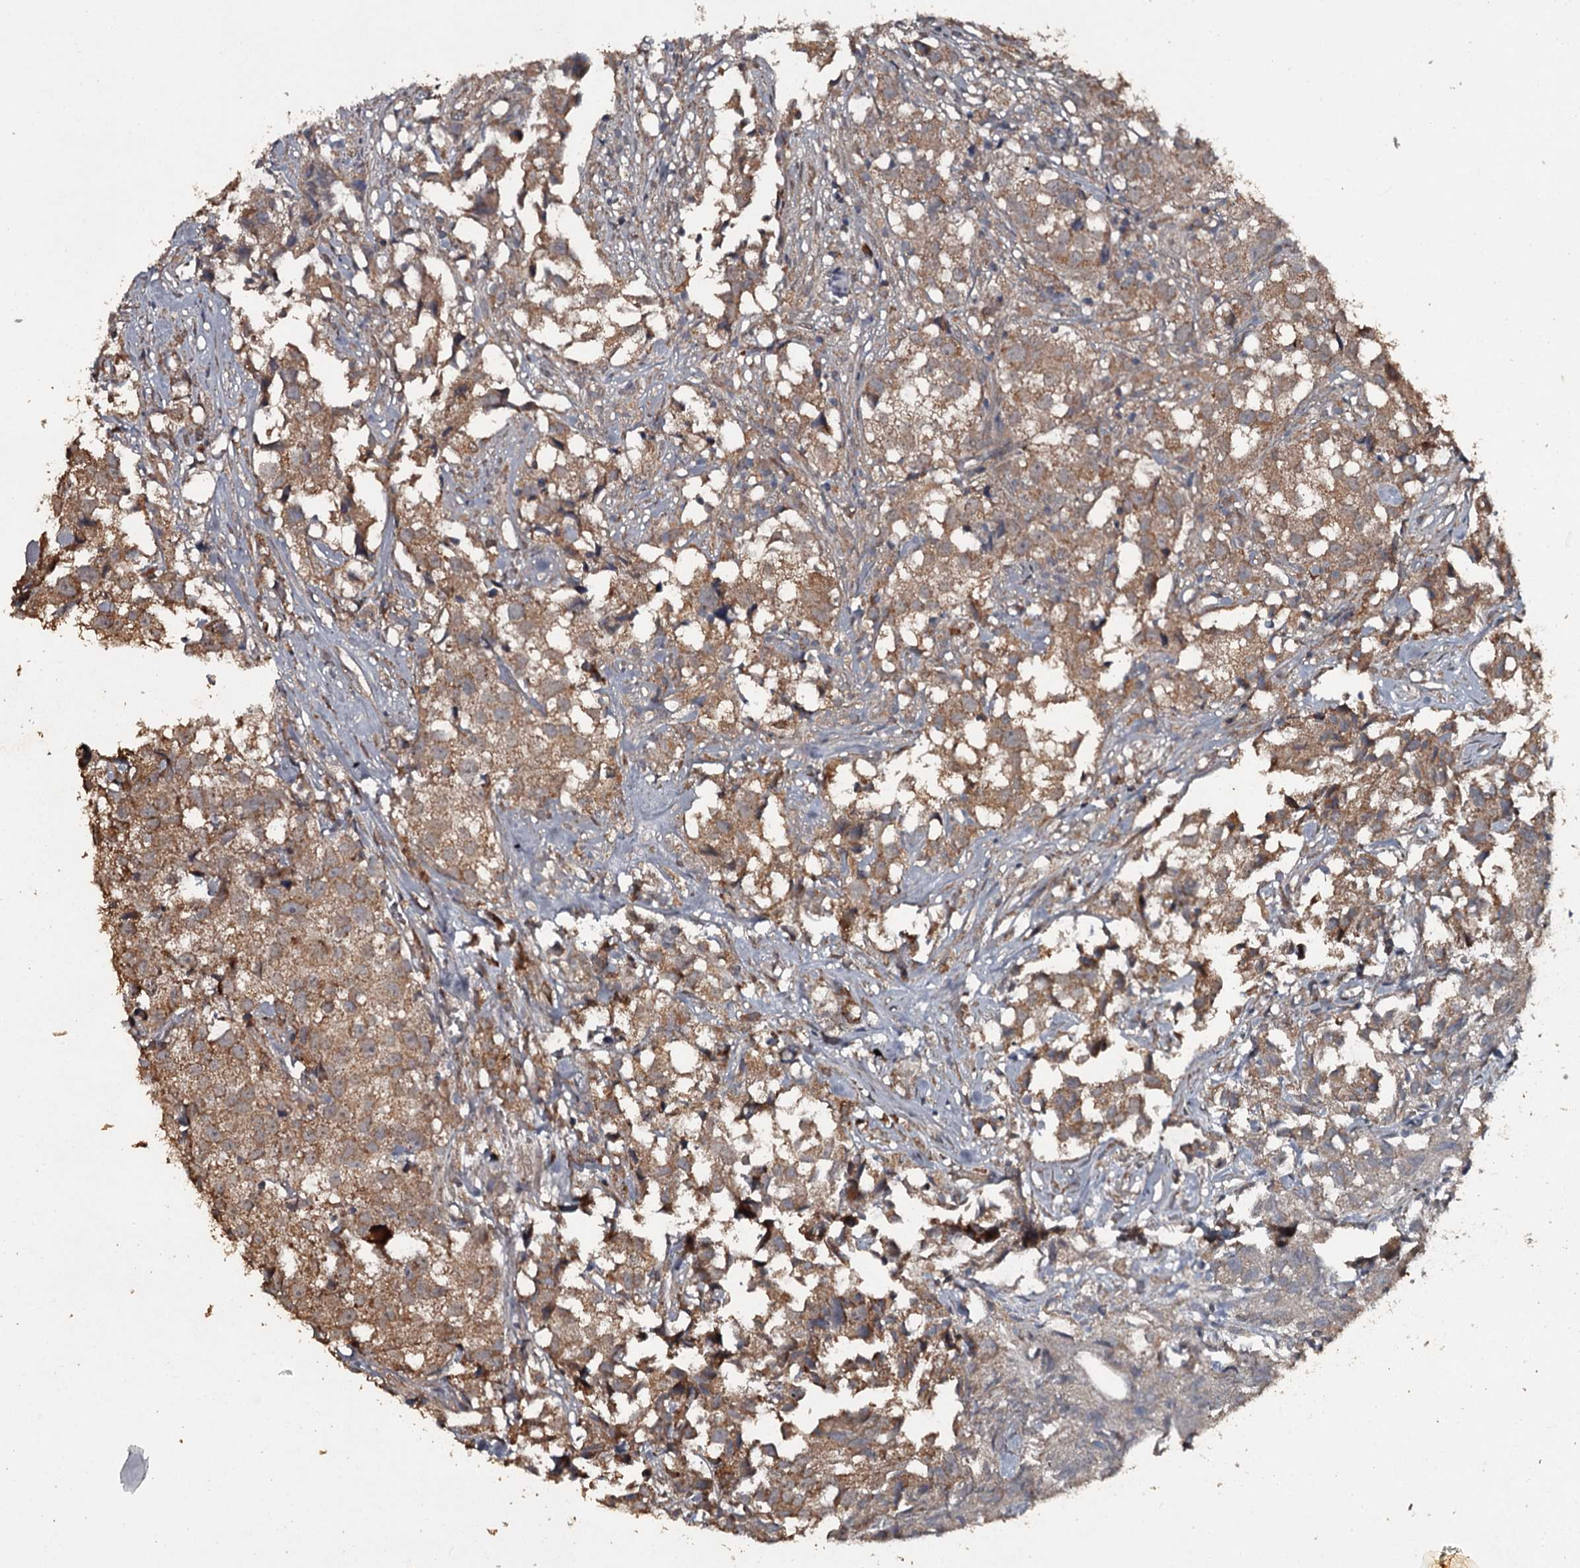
{"staining": {"intensity": "moderate", "quantity": ">75%", "location": "cytoplasmic/membranous"}, "tissue": "urothelial cancer", "cell_type": "Tumor cells", "image_type": "cancer", "snomed": [{"axis": "morphology", "description": "Urothelial carcinoma, High grade"}, {"axis": "topography", "description": "Urinary bladder"}], "caption": "Human urothelial carcinoma (high-grade) stained for a protein (brown) exhibits moderate cytoplasmic/membranous positive positivity in about >75% of tumor cells.", "gene": "WIPI1", "patient": {"sex": "female", "age": 75}}